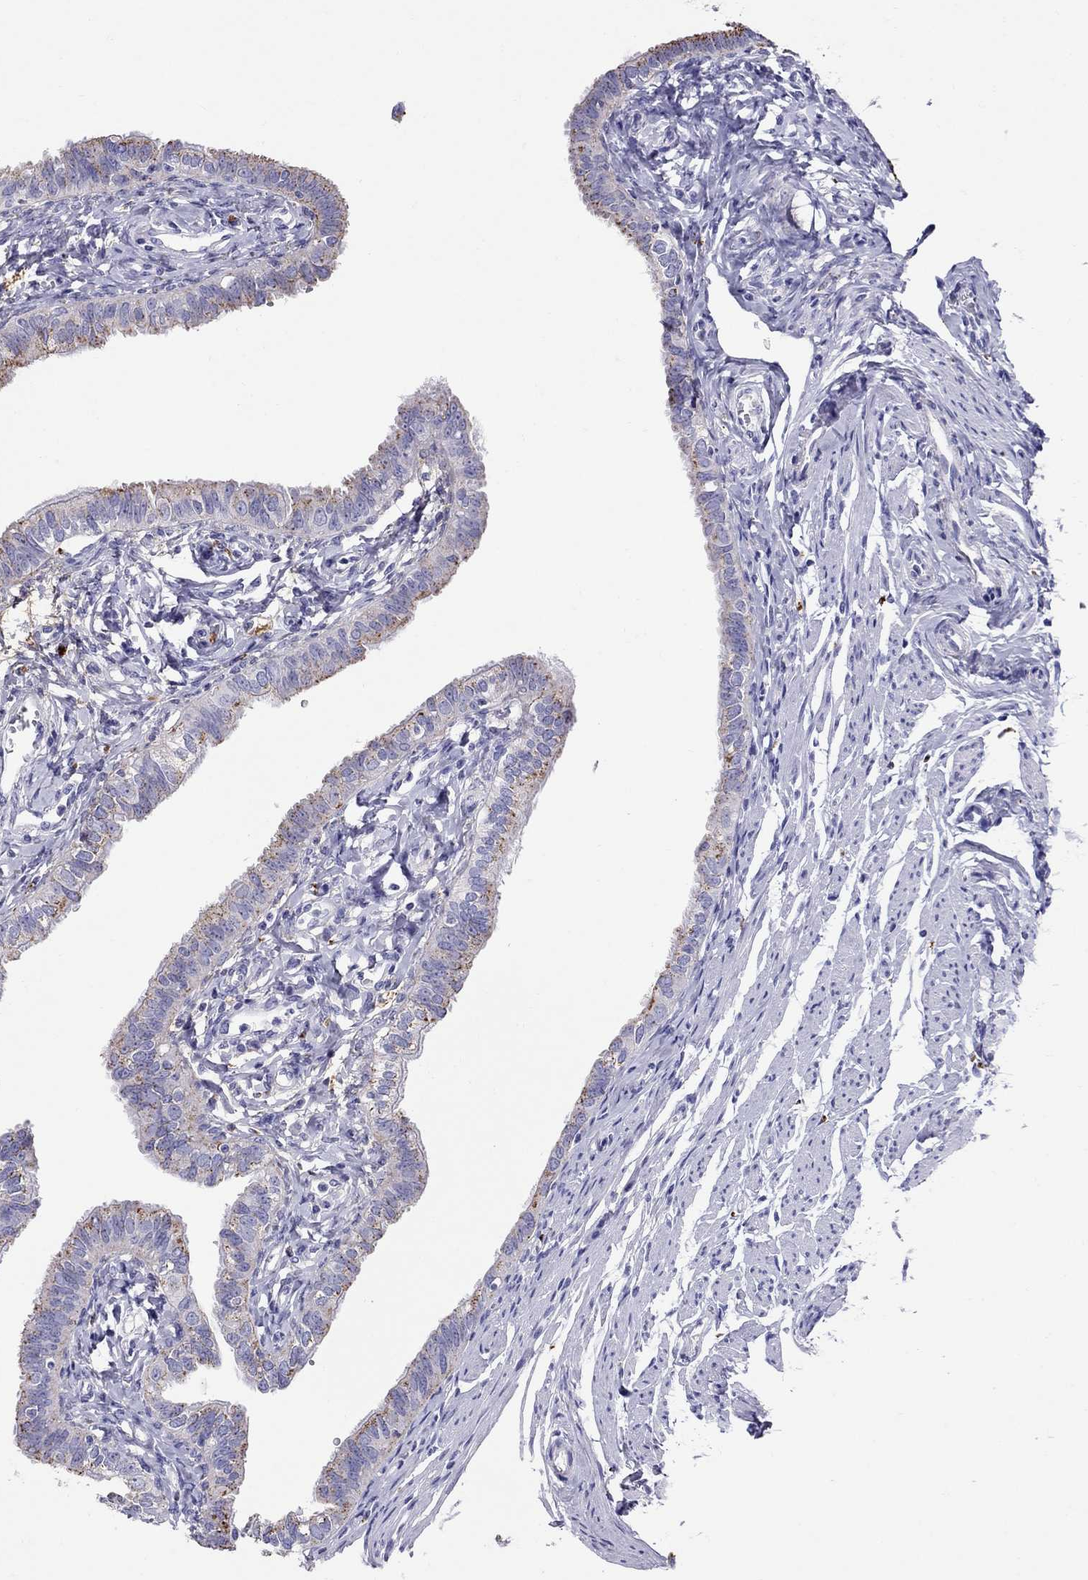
{"staining": {"intensity": "strong", "quantity": "<25%", "location": "cytoplasmic/membranous"}, "tissue": "fallopian tube", "cell_type": "Glandular cells", "image_type": "normal", "snomed": [{"axis": "morphology", "description": "Normal tissue, NOS"}, {"axis": "topography", "description": "Fallopian tube"}], "caption": "Glandular cells reveal strong cytoplasmic/membranous positivity in about <25% of cells in benign fallopian tube.", "gene": "CLPSL2", "patient": {"sex": "female", "age": 54}}